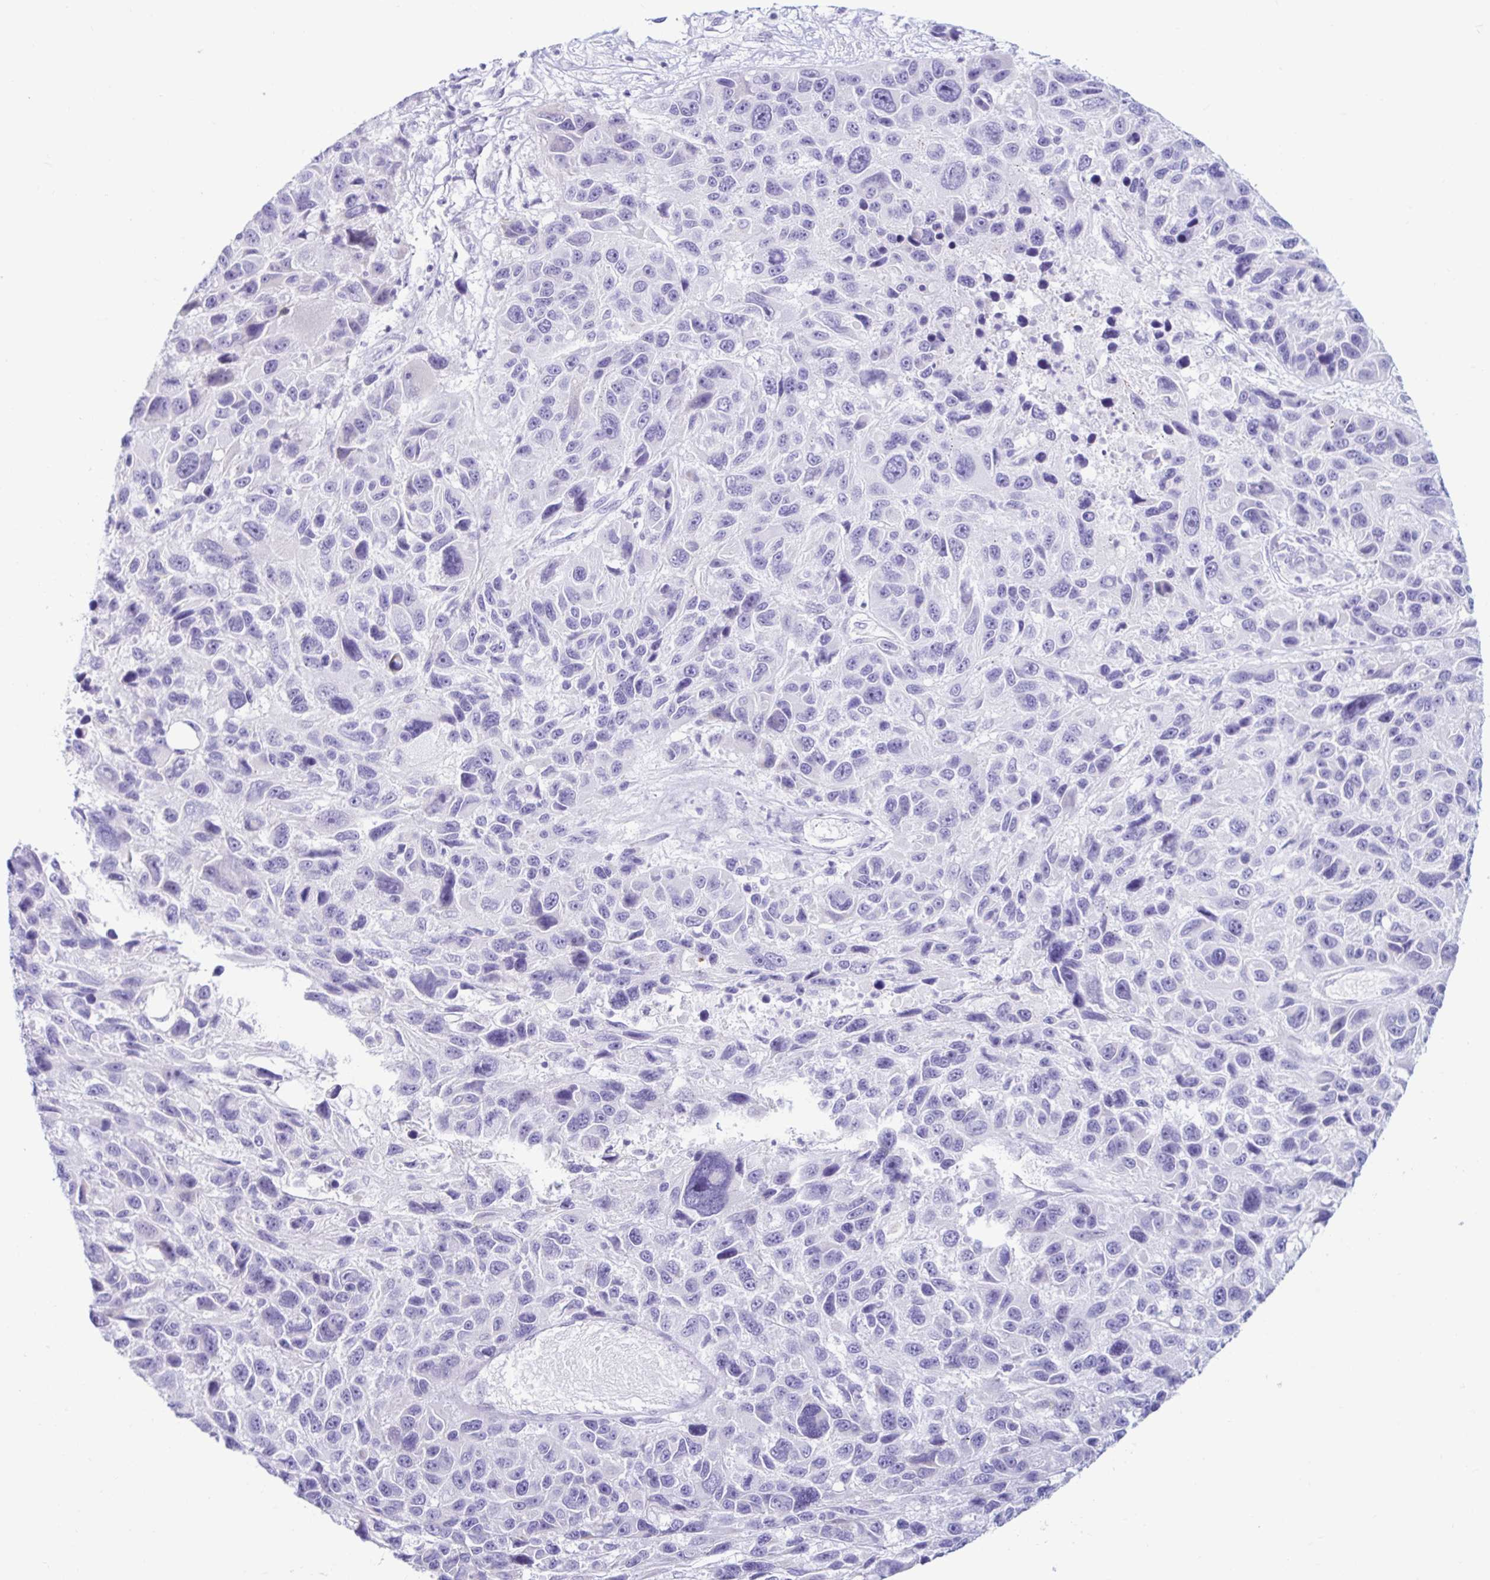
{"staining": {"intensity": "negative", "quantity": "none", "location": "none"}, "tissue": "melanoma", "cell_type": "Tumor cells", "image_type": "cancer", "snomed": [{"axis": "morphology", "description": "Malignant melanoma, NOS"}, {"axis": "topography", "description": "Skin"}], "caption": "Malignant melanoma was stained to show a protein in brown. There is no significant positivity in tumor cells.", "gene": "BEST1", "patient": {"sex": "male", "age": 53}}